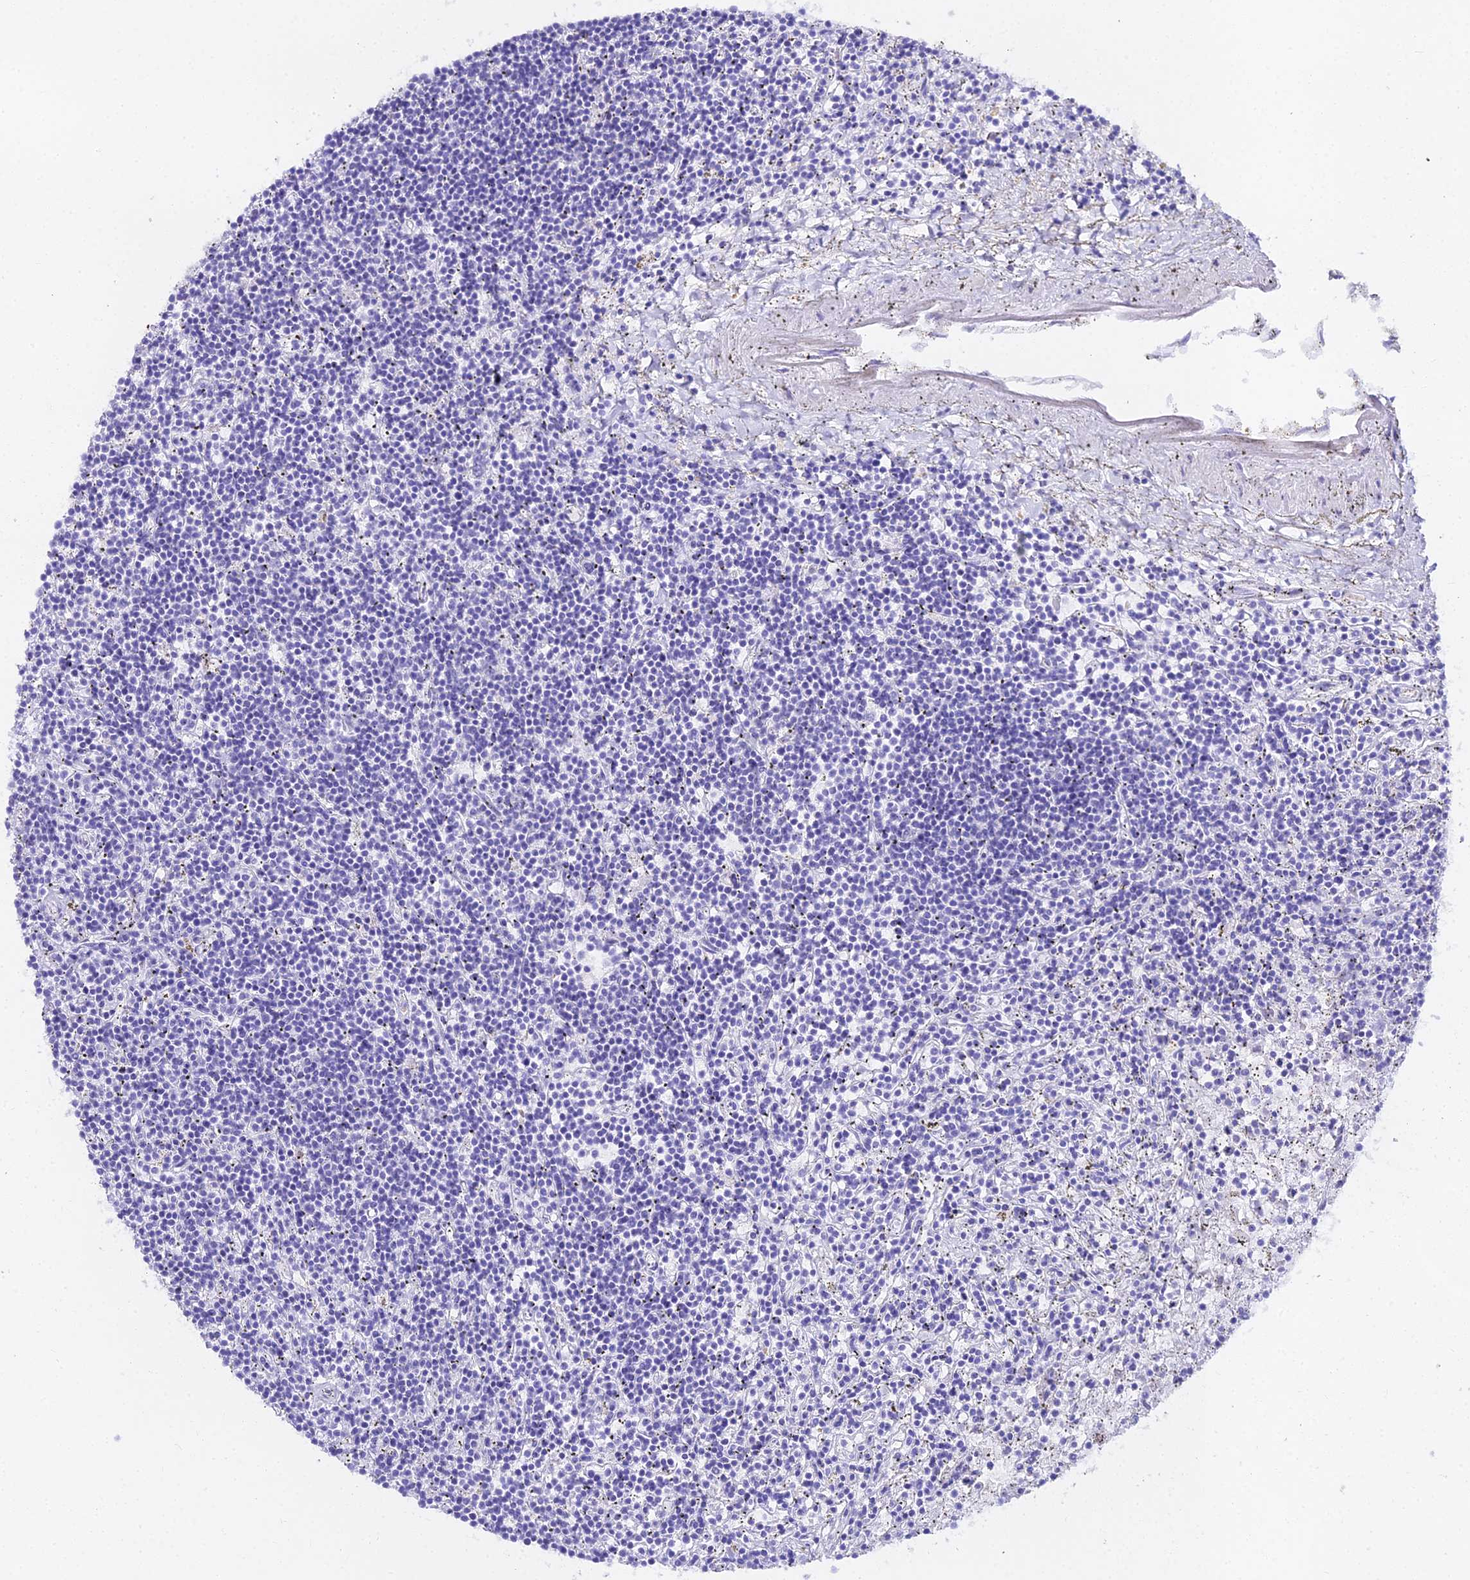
{"staining": {"intensity": "negative", "quantity": "none", "location": "none"}, "tissue": "lymphoma", "cell_type": "Tumor cells", "image_type": "cancer", "snomed": [{"axis": "morphology", "description": "Malignant lymphoma, non-Hodgkin's type, Low grade"}, {"axis": "topography", "description": "Spleen"}], "caption": "An IHC histopathology image of lymphoma is shown. There is no staining in tumor cells of lymphoma. Nuclei are stained in blue.", "gene": "GLYAT", "patient": {"sex": "male", "age": 76}}